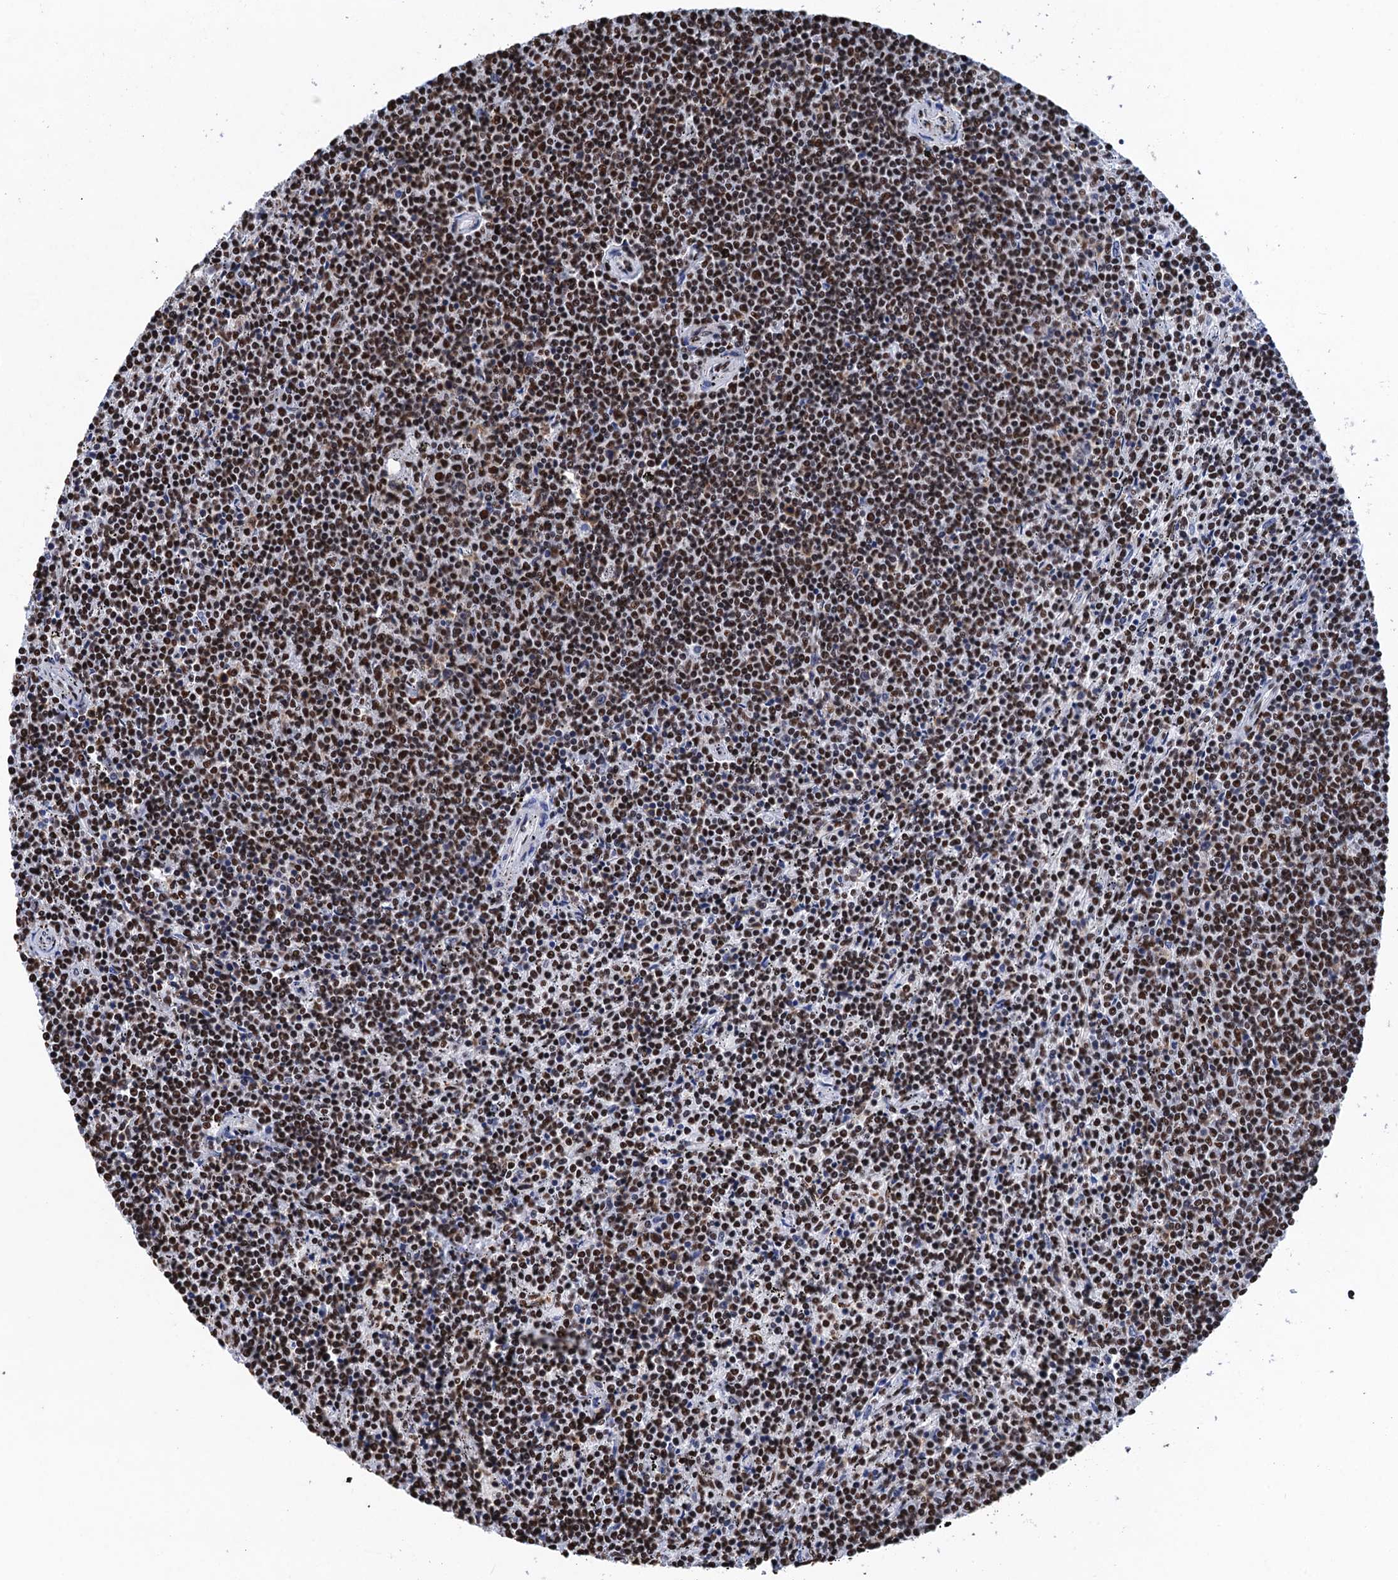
{"staining": {"intensity": "strong", "quantity": ">75%", "location": "nuclear"}, "tissue": "lymphoma", "cell_type": "Tumor cells", "image_type": "cancer", "snomed": [{"axis": "morphology", "description": "Malignant lymphoma, non-Hodgkin's type, Low grade"}, {"axis": "topography", "description": "Spleen"}], "caption": "Immunohistochemical staining of malignant lymphoma, non-Hodgkin's type (low-grade) reveals high levels of strong nuclear protein expression in approximately >75% of tumor cells.", "gene": "UBA2", "patient": {"sex": "female", "age": 50}}